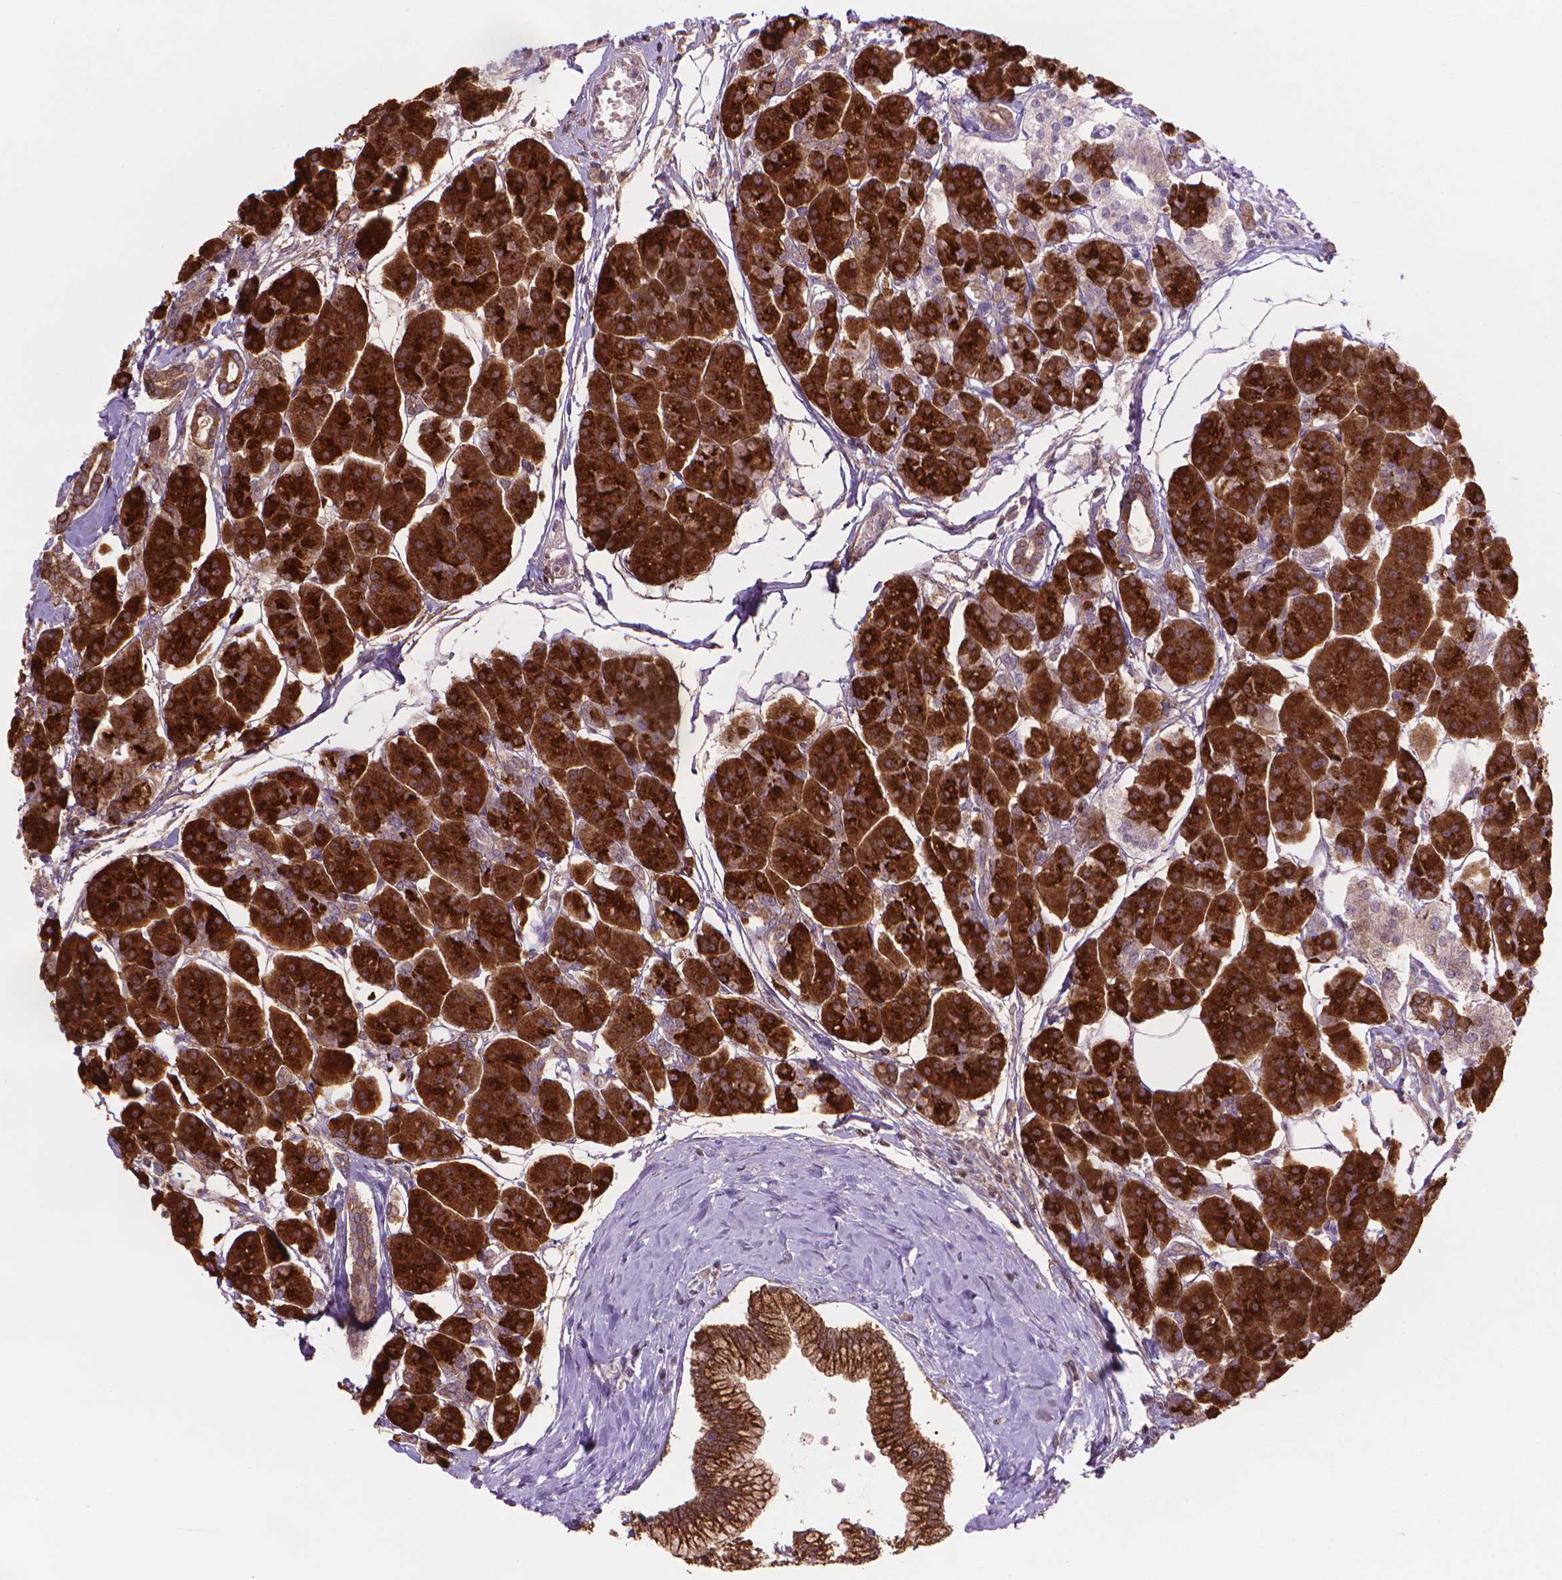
{"staining": {"intensity": "strong", "quantity": ">75%", "location": "cytoplasmic/membranous"}, "tissue": "pancreas", "cell_type": "Exocrine glandular cells", "image_type": "normal", "snomed": [{"axis": "morphology", "description": "Normal tissue, NOS"}, {"axis": "topography", "description": "Adipose tissue"}, {"axis": "topography", "description": "Pancreas"}, {"axis": "topography", "description": "Peripheral nerve tissue"}], "caption": "Immunohistochemistry (IHC) of unremarkable human pancreas shows high levels of strong cytoplasmic/membranous expression in approximately >75% of exocrine glandular cells.", "gene": "MUC1", "patient": {"sex": "female", "age": 58}}